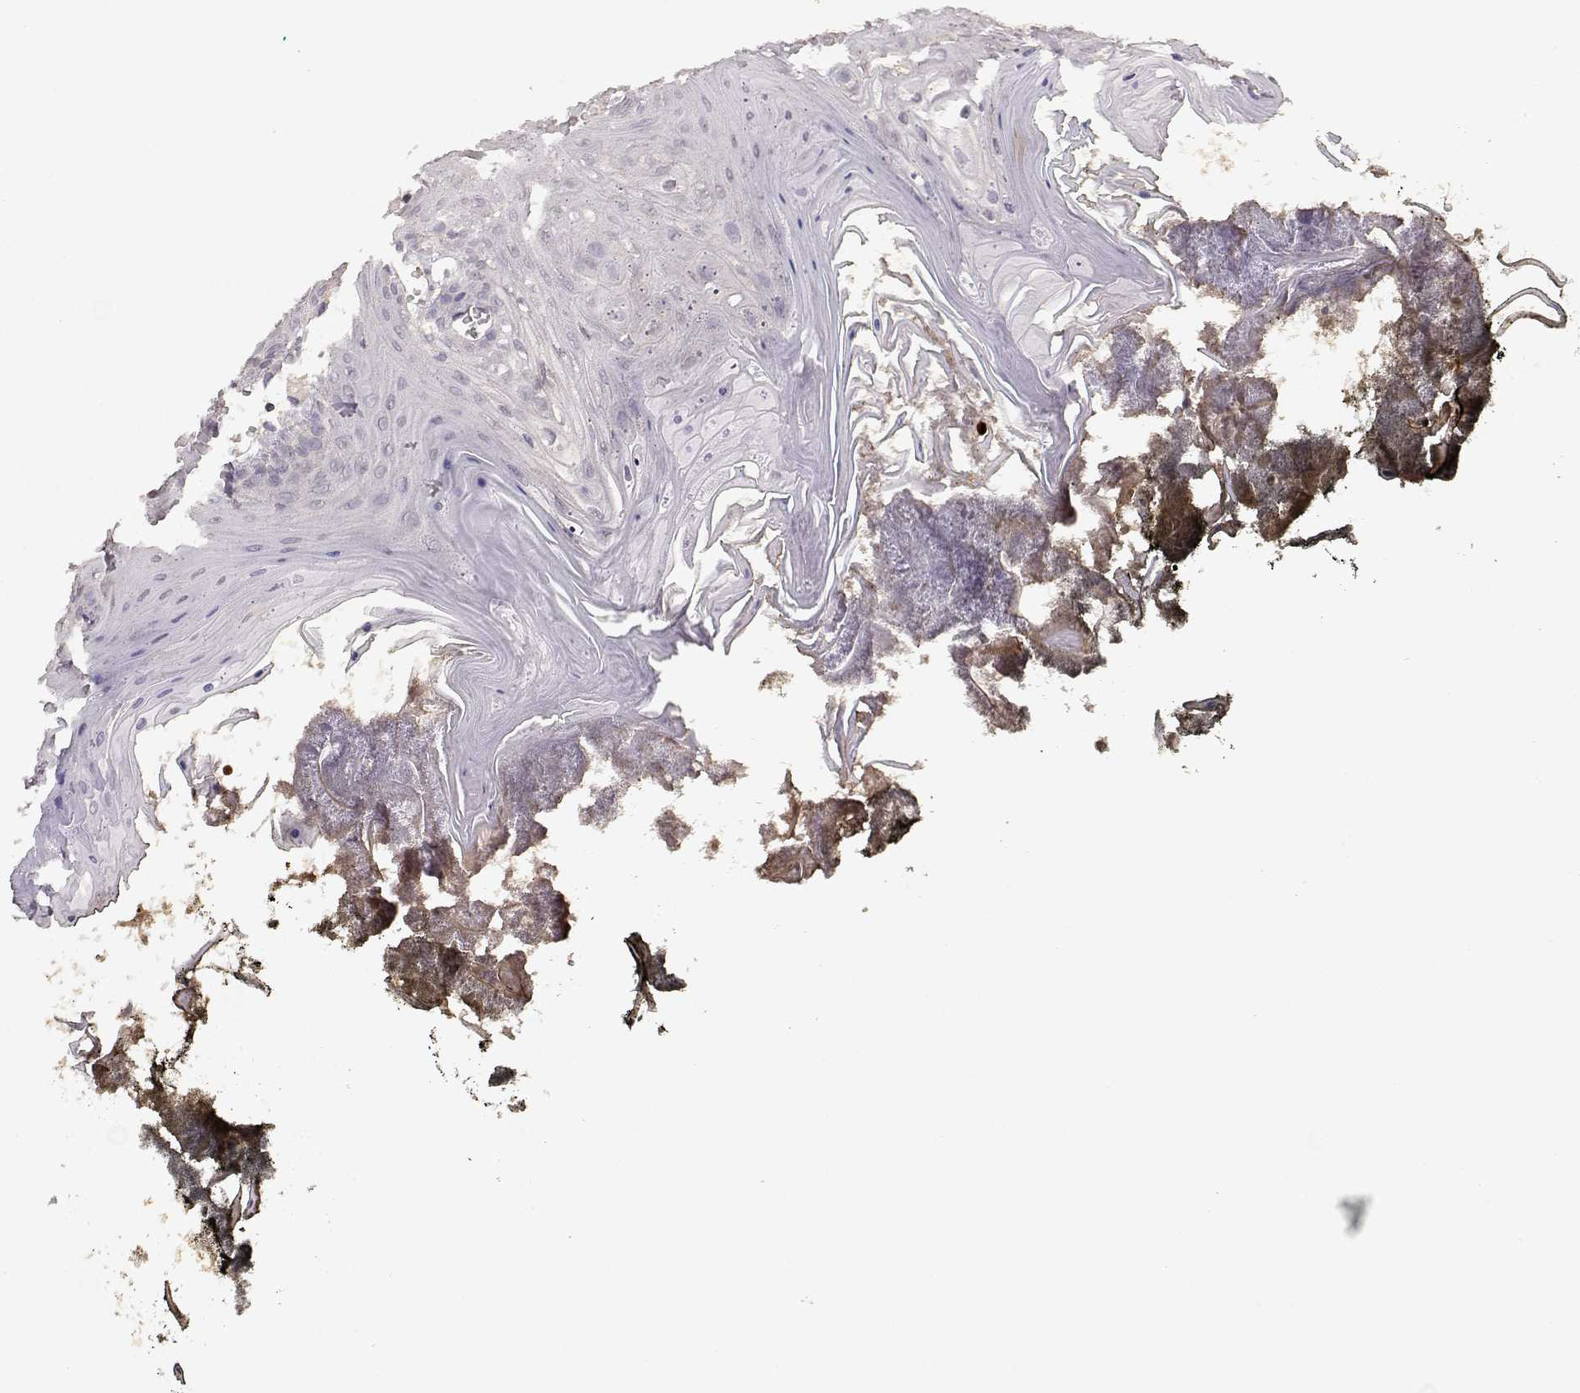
{"staining": {"intensity": "negative", "quantity": "none", "location": "none"}, "tissue": "oral mucosa", "cell_type": "Squamous epithelial cells", "image_type": "normal", "snomed": [{"axis": "morphology", "description": "Normal tissue, NOS"}, {"axis": "topography", "description": "Oral tissue"}], "caption": "This is an immunohistochemistry photomicrograph of unremarkable human oral mucosa. There is no expression in squamous epithelial cells.", "gene": "TNFRSF10C", "patient": {"sex": "male", "age": 9}}